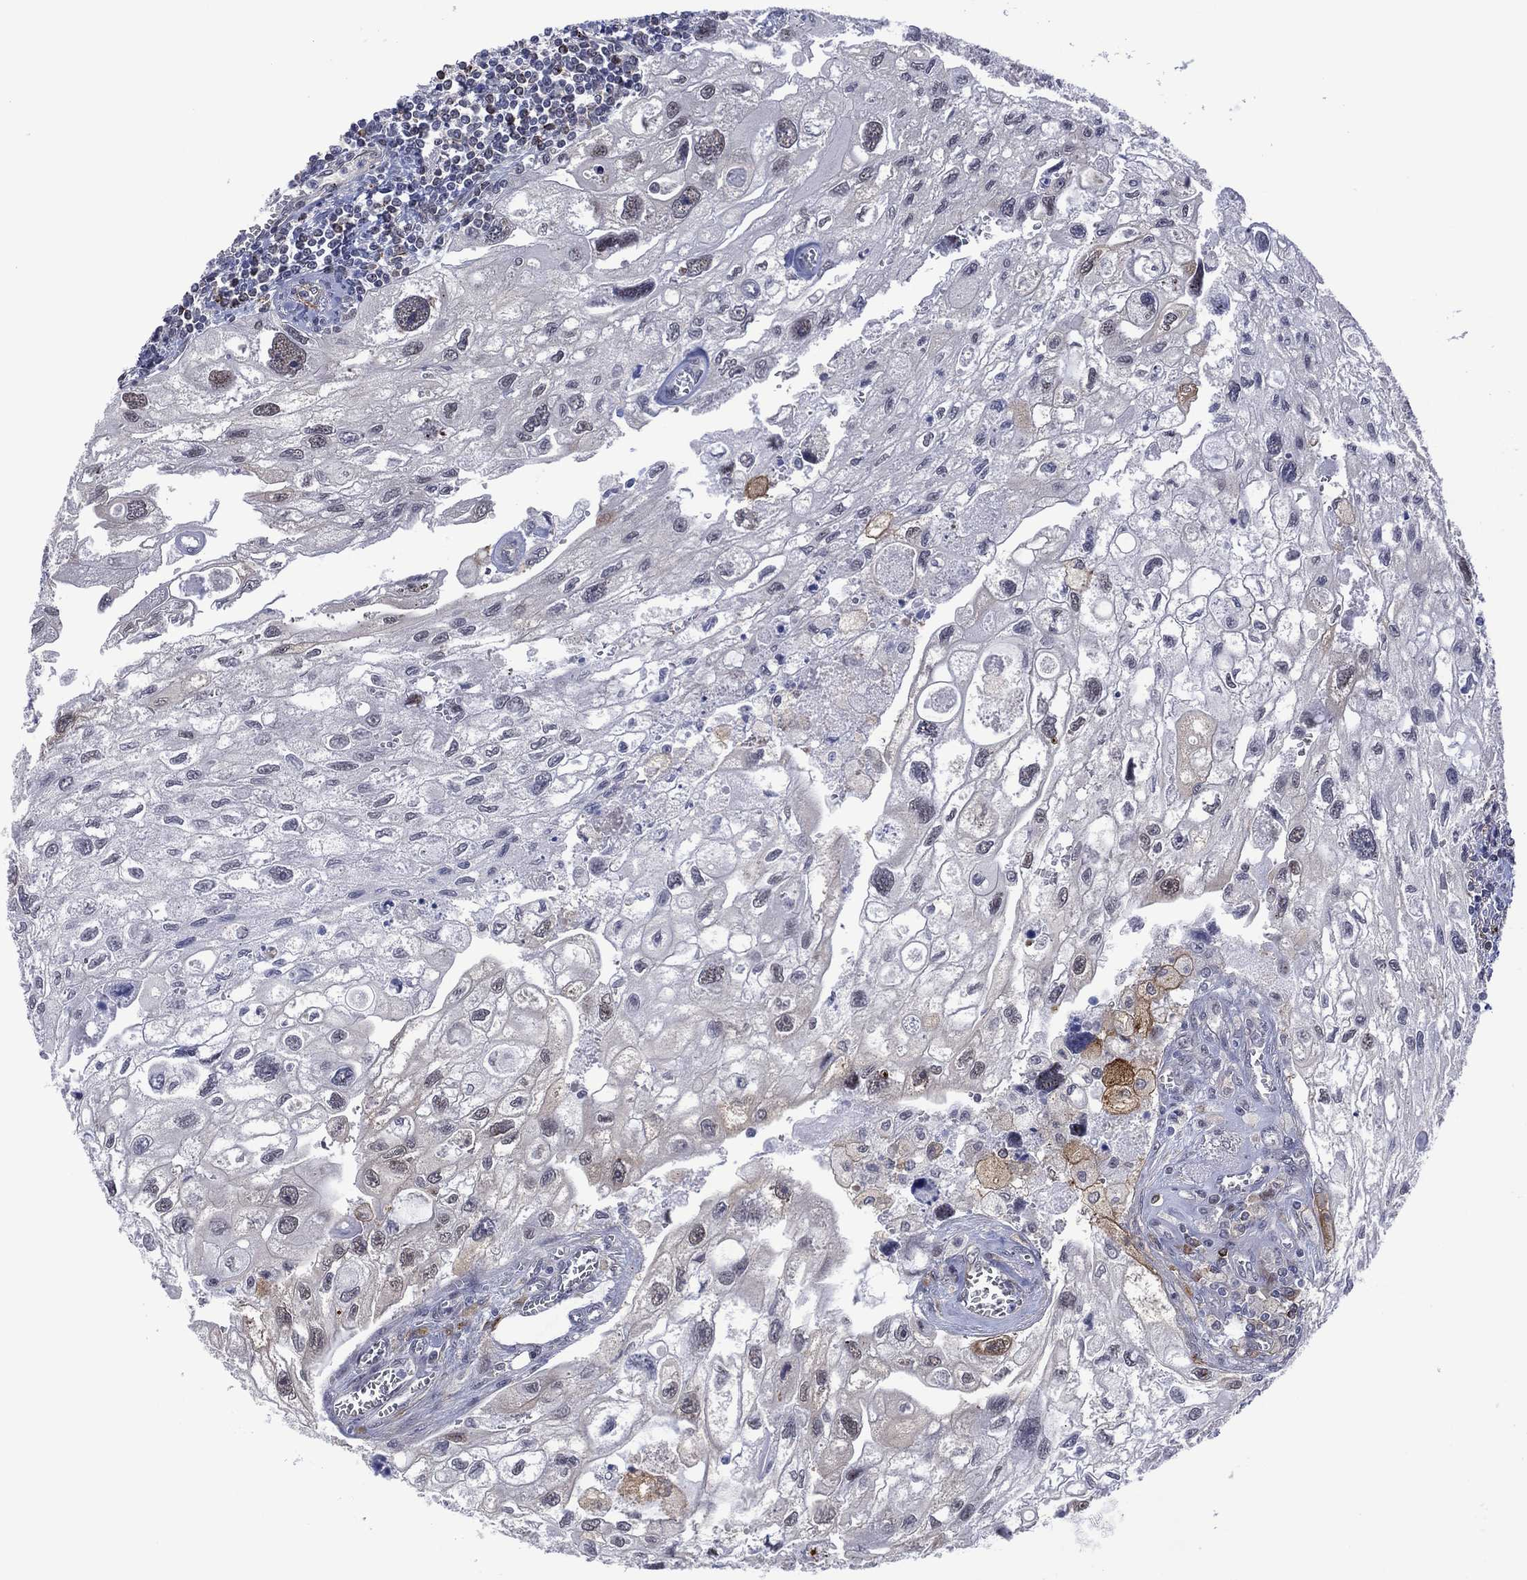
{"staining": {"intensity": "negative", "quantity": "none", "location": "none"}, "tissue": "urothelial cancer", "cell_type": "Tumor cells", "image_type": "cancer", "snomed": [{"axis": "morphology", "description": "Urothelial carcinoma, High grade"}, {"axis": "topography", "description": "Urinary bladder"}], "caption": "The image reveals no significant positivity in tumor cells of urothelial cancer. Brightfield microscopy of IHC stained with DAB (3,3'-diaminobenzidine) (brown) and hematoxylin (blue), captured at high magnification.", "gene": "DPP4", "patient": {"sex": "male", "age": 59}}